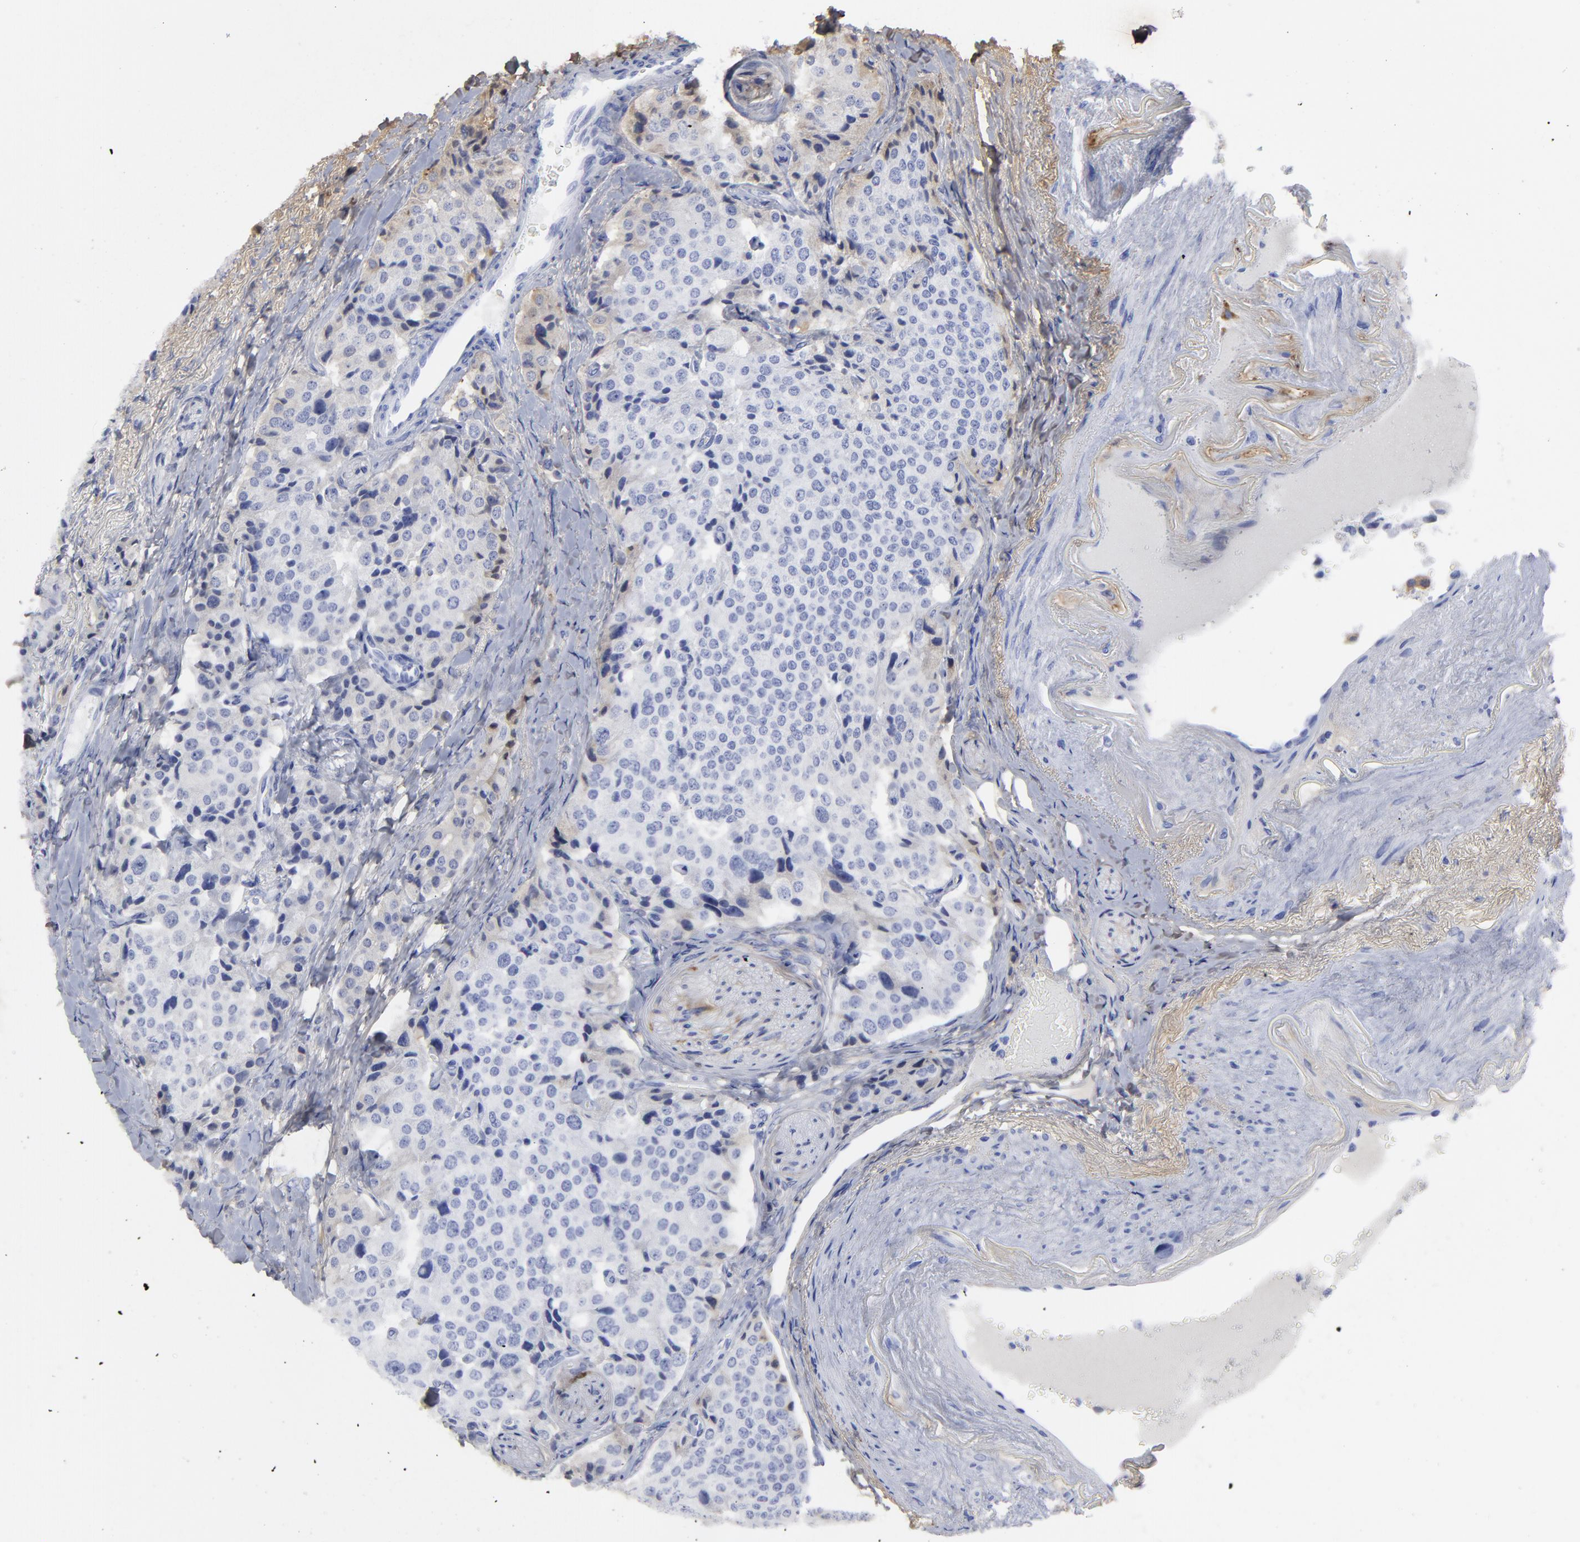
{"staining": {"intensity": "negative", "quantity": "none", "location": "none"}, "tissue": "carcinoid", "cell_type": "Tumor cells", "image_type": "cancer", "snomed": [{"axis": "morphology", "description": "Carcinoid, malignant, NOS"}, {"axis": "topography", "description": "Colon"}], "caption": "A histopathology image of carcinoid stained for a protein displays no brown staining in tumor cells.", "gene": "DCN", "patient": {"sex": "female", "age": 61}}